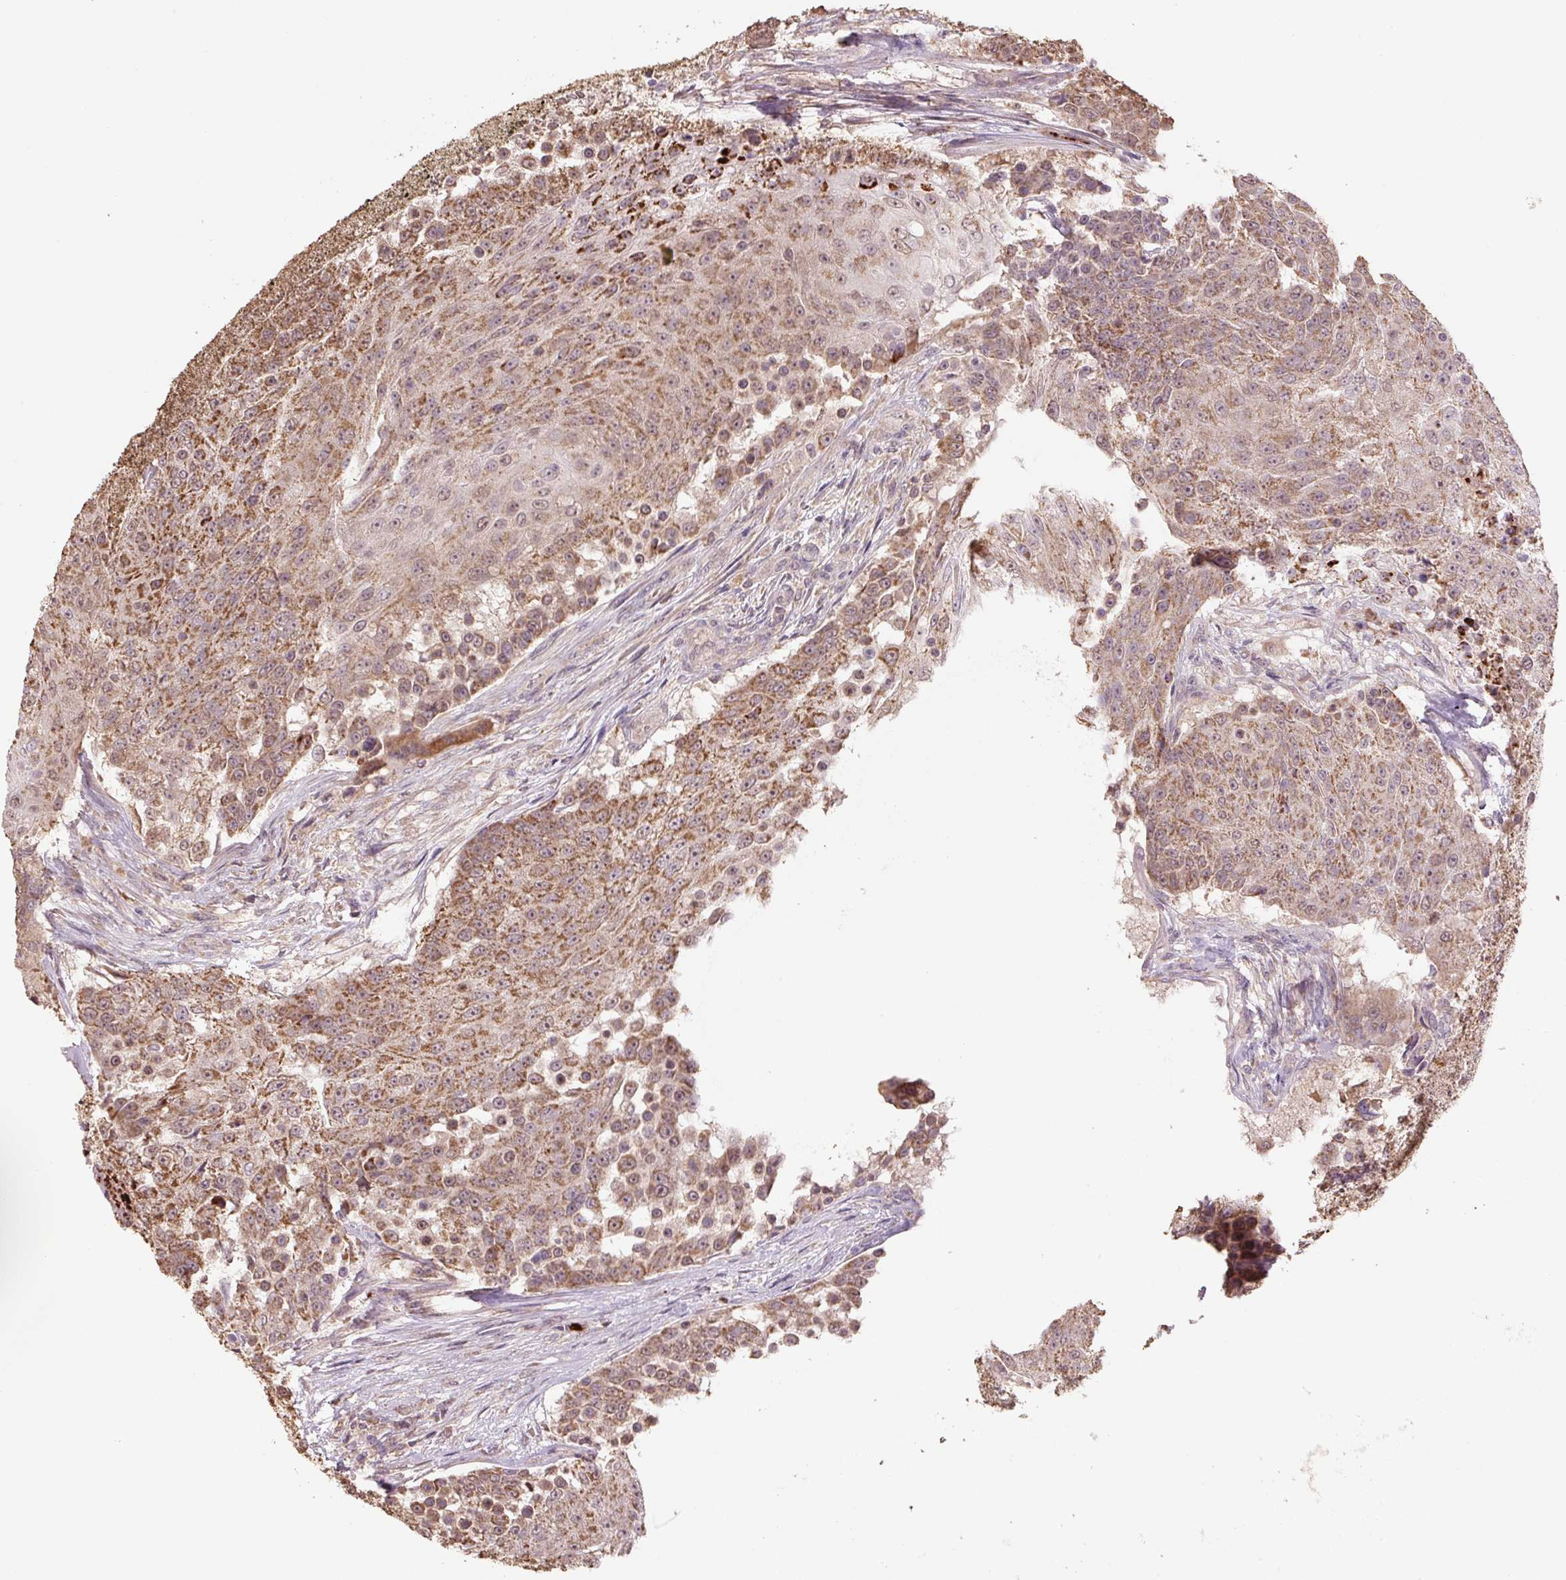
{"staining": {"intensity": "moderate", "quantity": ">75%", "location": "cytoplasmic/membranous"}, "tissue": "urothelial cancer", "cell_type": "Tumor cells", "image_type": "cancer", "snomed": [{"axis": "morphology", "description": "Urothelial carcinoma, High grade"}, {"axis": "topography", "description": "Urinary bladder"}], "caption": "An image showing moderate cytoplasmic/membranous positivity in approximately >75% of tumor cells in urothelial carcinoma (high-grade), as visualized by brown immunohistochemical staining.", "gene": "TMEM160", "patient": {"sex": "female", "age": 63}}